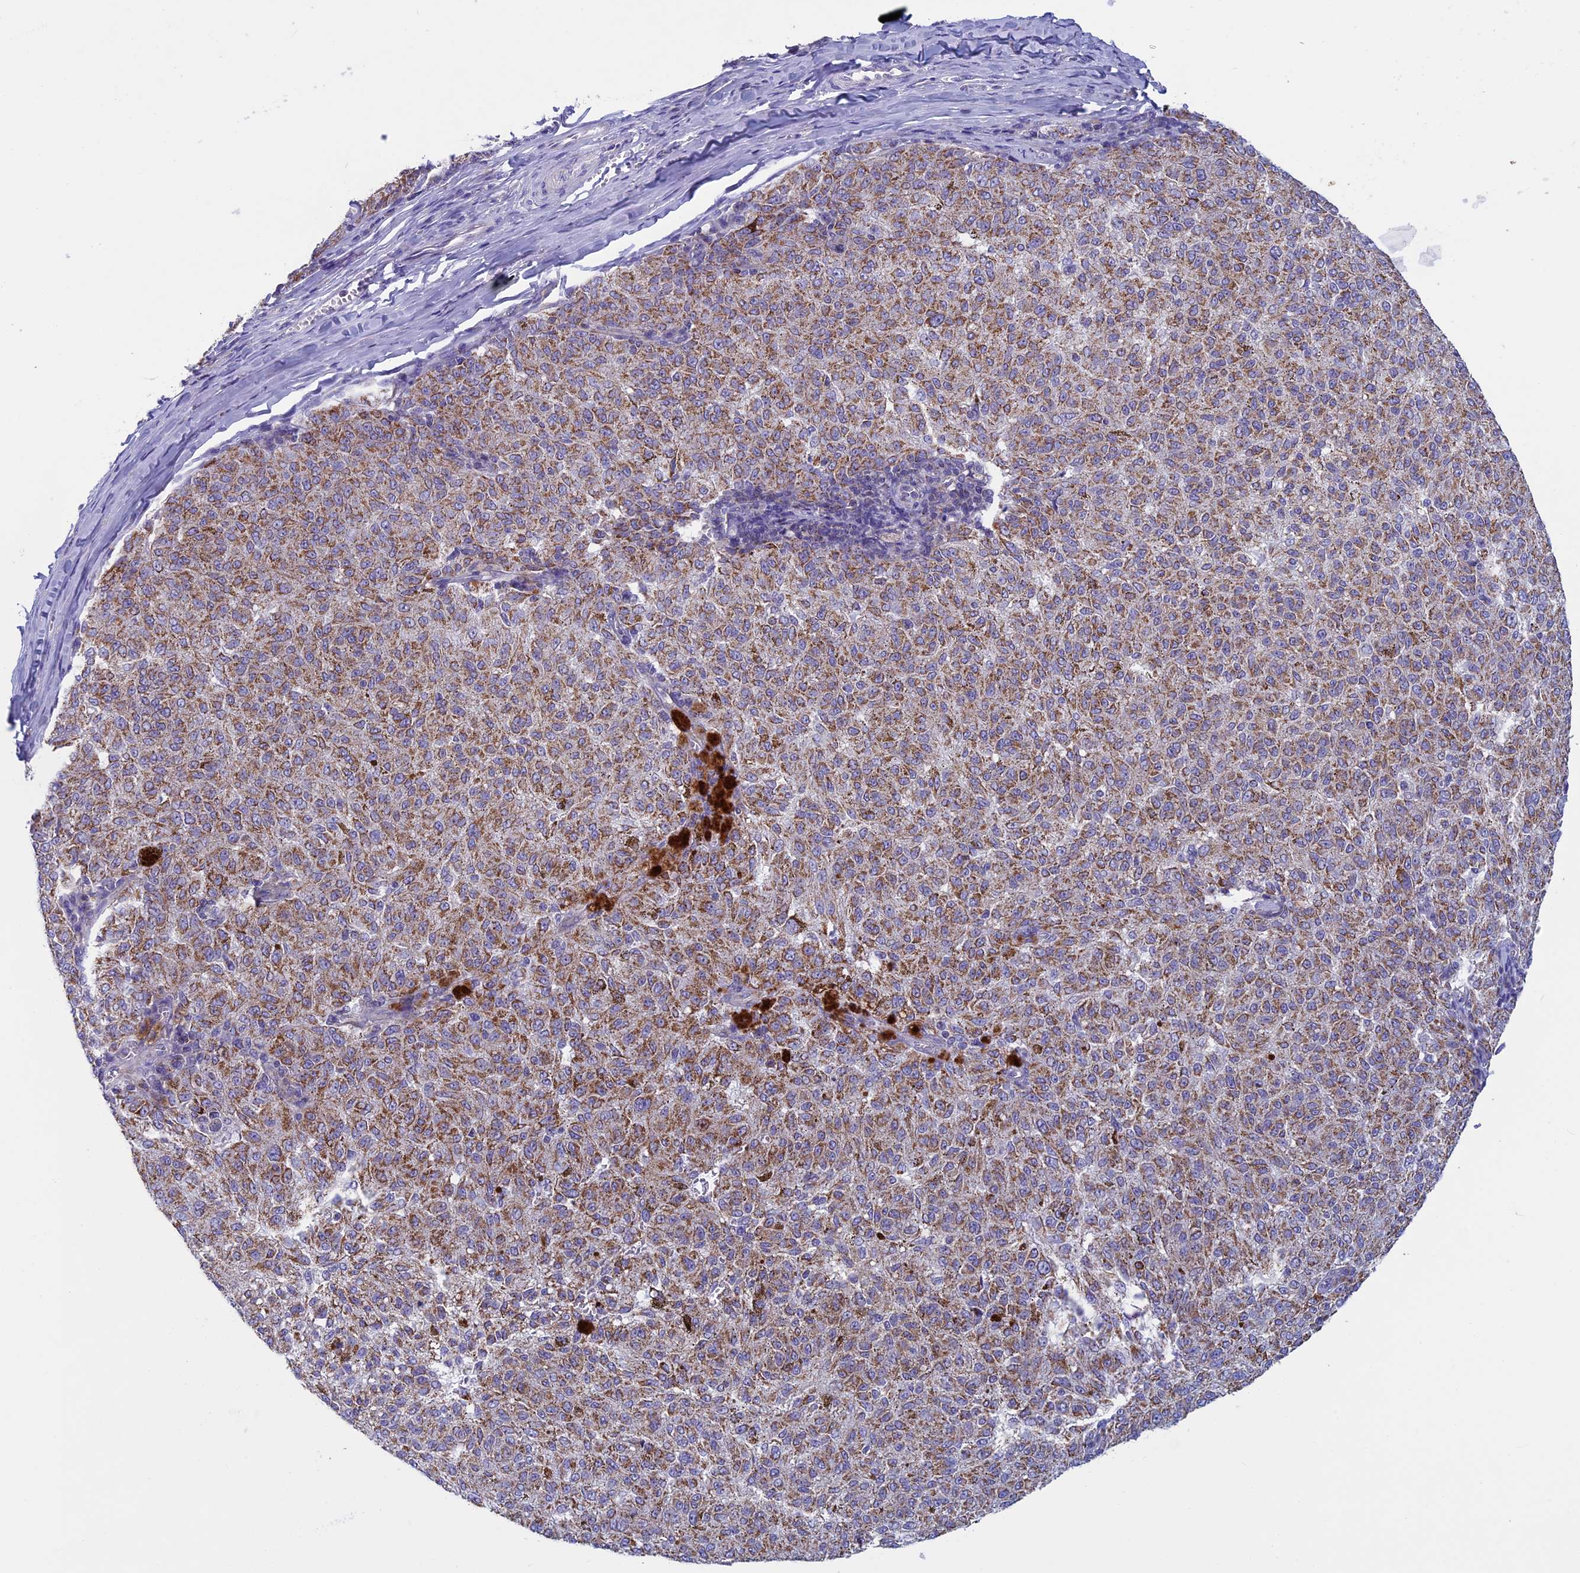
{"staining": {"intensity": "moderate", "quantity": ">75%", "location": "cytoplasmic/membranous"}, "tissue": "melanoma", "cell_type": "Tumor cells", "image_type": "cancer", "snomed": [{"axis": "morphology", "description": "Malignant melanoma, NOS"}, {"axis": "topography", "description": "Skin"}], "caption": "Approximately >75% of tumor cells in malignant melanoma demonstrate moderate cytoplasmic/membranous protein staining as visualized by brown immunohistochemical staining.", "gene": "MFSD12", "patient": {"sex": "female", "age": 72}}